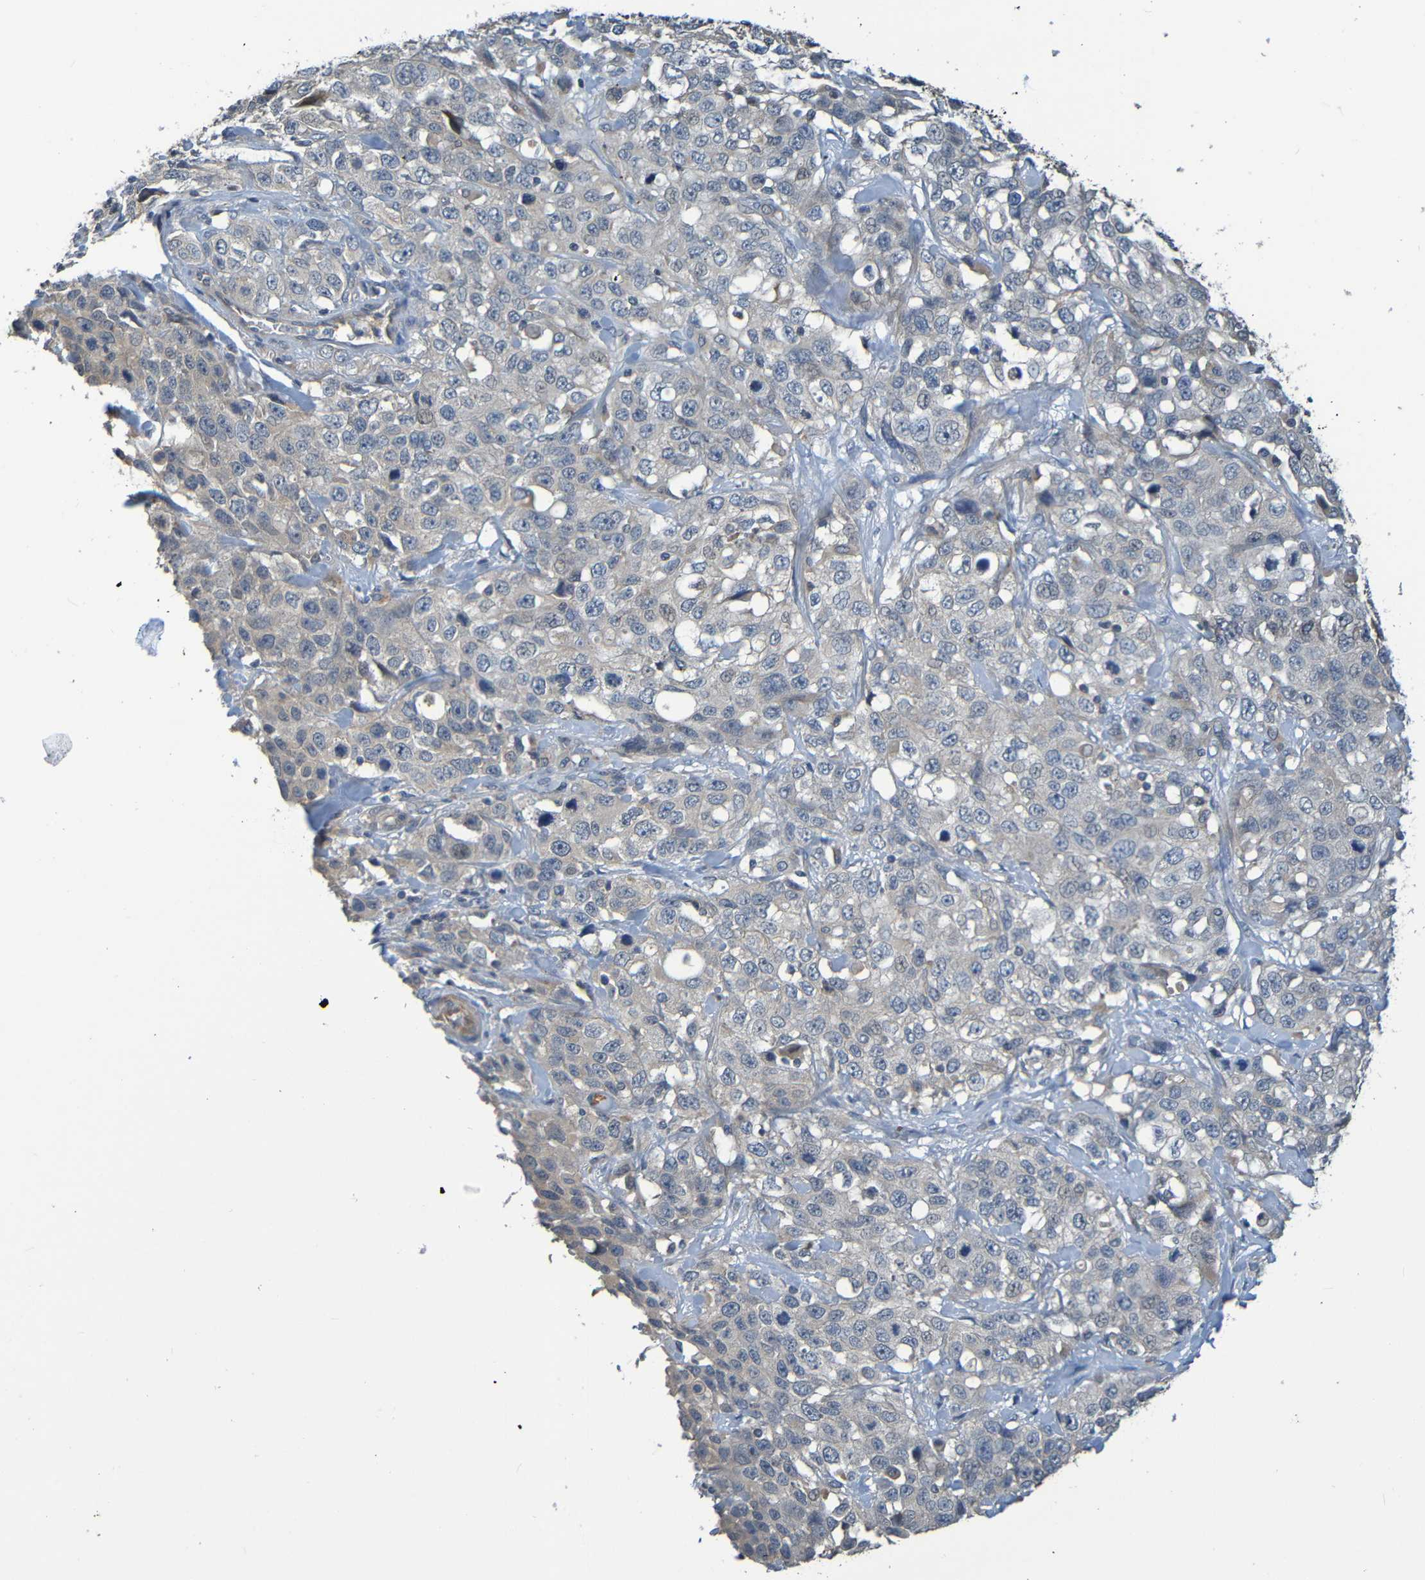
{"staining": {"intensity": "negative", "quantity": "none", "location": "none"}, "tissue": "stomach cancer", "cell_type": "Tumor cells", "image_type": "cancer", "snomed": [{"axis": "morphology", "description": "Normal tissue, NOS"}, {"axis": "morphology", "description": "Adenocarcinoma, NOS"}, {"axis": "topography", "description": "Stomach"}], "caption": "IHC photomicrograph of neoplastic tissue: human stomach cancer (adenocarcinoma) stained with DAB (3,3'-diaminobenzidine) exhibits no significant protein expression in tumor cells. (Immunohistochemistry (ihc), brightfield microscopy, high magnification).", "gene": "CYP4F2", "patient": {"sex": "male", "age": 48}}